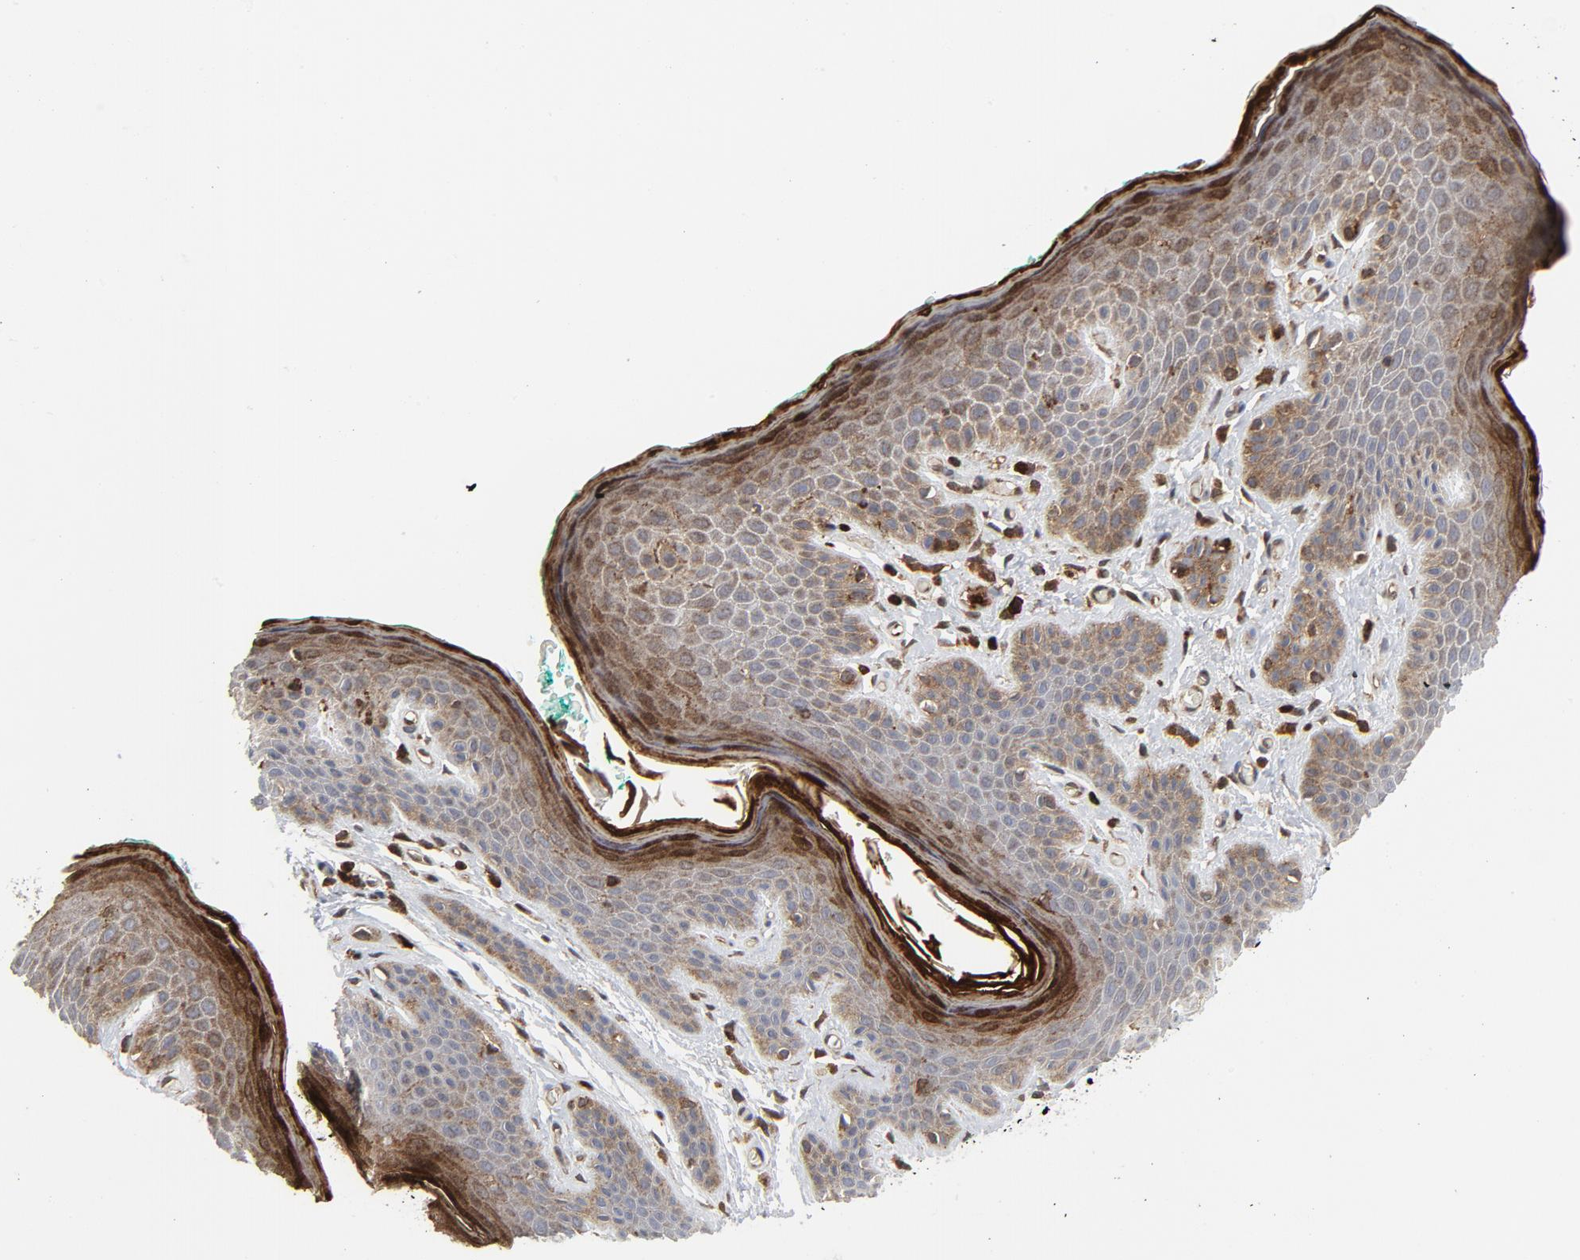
{"staining": {"intensity": "strong", "quantity": ">75%", "location": "cytoplasmic/membranous"}, "tissue": "skin", "cell_type": "Epidermal cells", "image_type": "normal", "snomed": [{"axis": "morphology", "description": "Normal tissue, NOS"}, {"axis": "topography", "description": "Anal"}], "caption": "A photomicrograph of skin stained for a protein reveals strong cytoplasmic/membranous brown staining in epidermal cells. (Brightfield microscopy of DAB IHC at high magnification).", "gene": "YES1", "patient": {"sex": "male", "age": 74}}